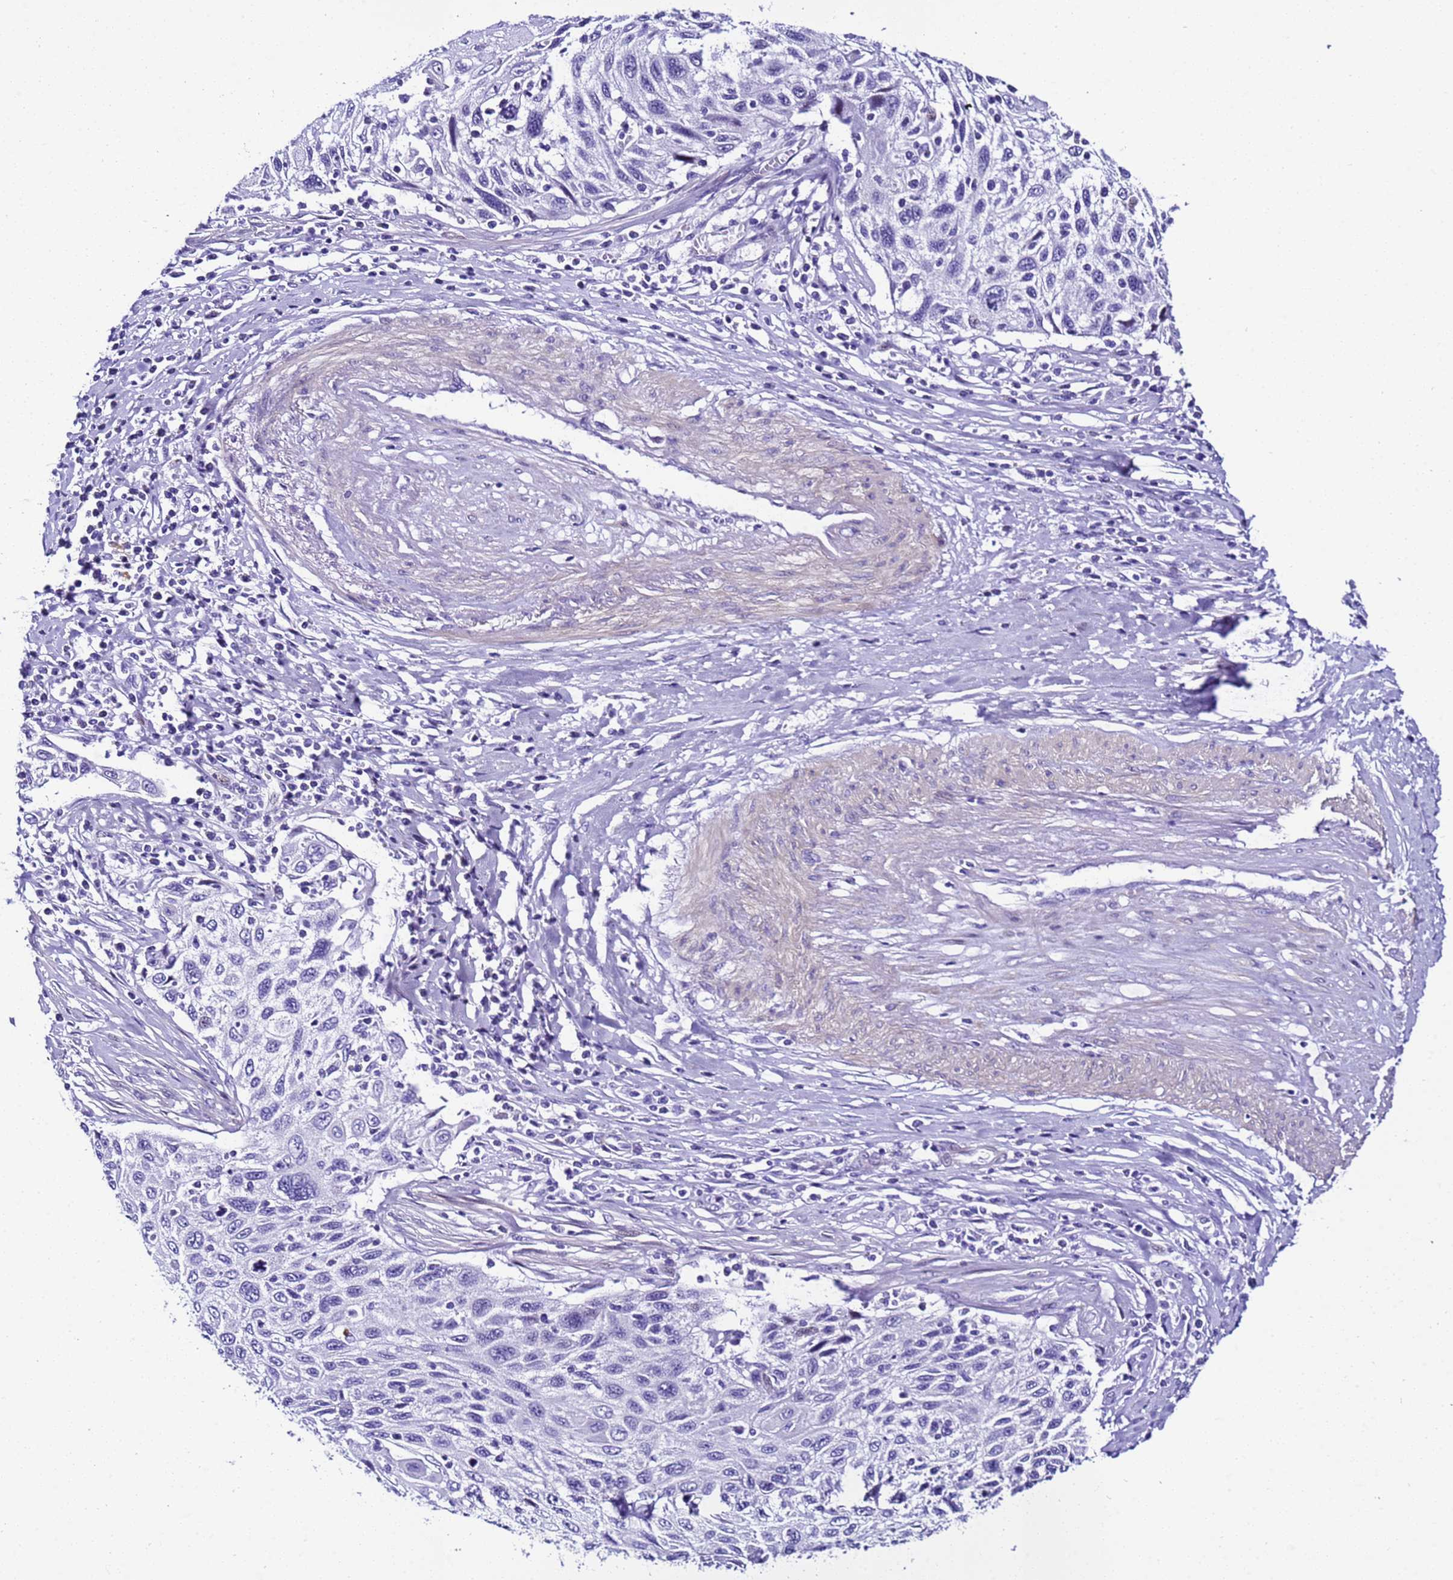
{"staining": {"intensity": "negative", "quantity": "none", "location": "none"}, "tissue": "cervical cancer", "cell_type": "Tumor cells", "image_type": "cancer", "snomed": [{"axis": "morphology", "description": "Squamous cell carcinoma, NOS"}, {"axis": "topography", "description": "Cervix"}], "caption": "Cervical cancer (squamous cell carcinoma) was stained to show a protein in brown. There is no significant expression in tumor cells. (DAB IHC with hematoxylin counter stain).", "gene": "ZNF417", "patient": {"sex": "female", "age": 70}}